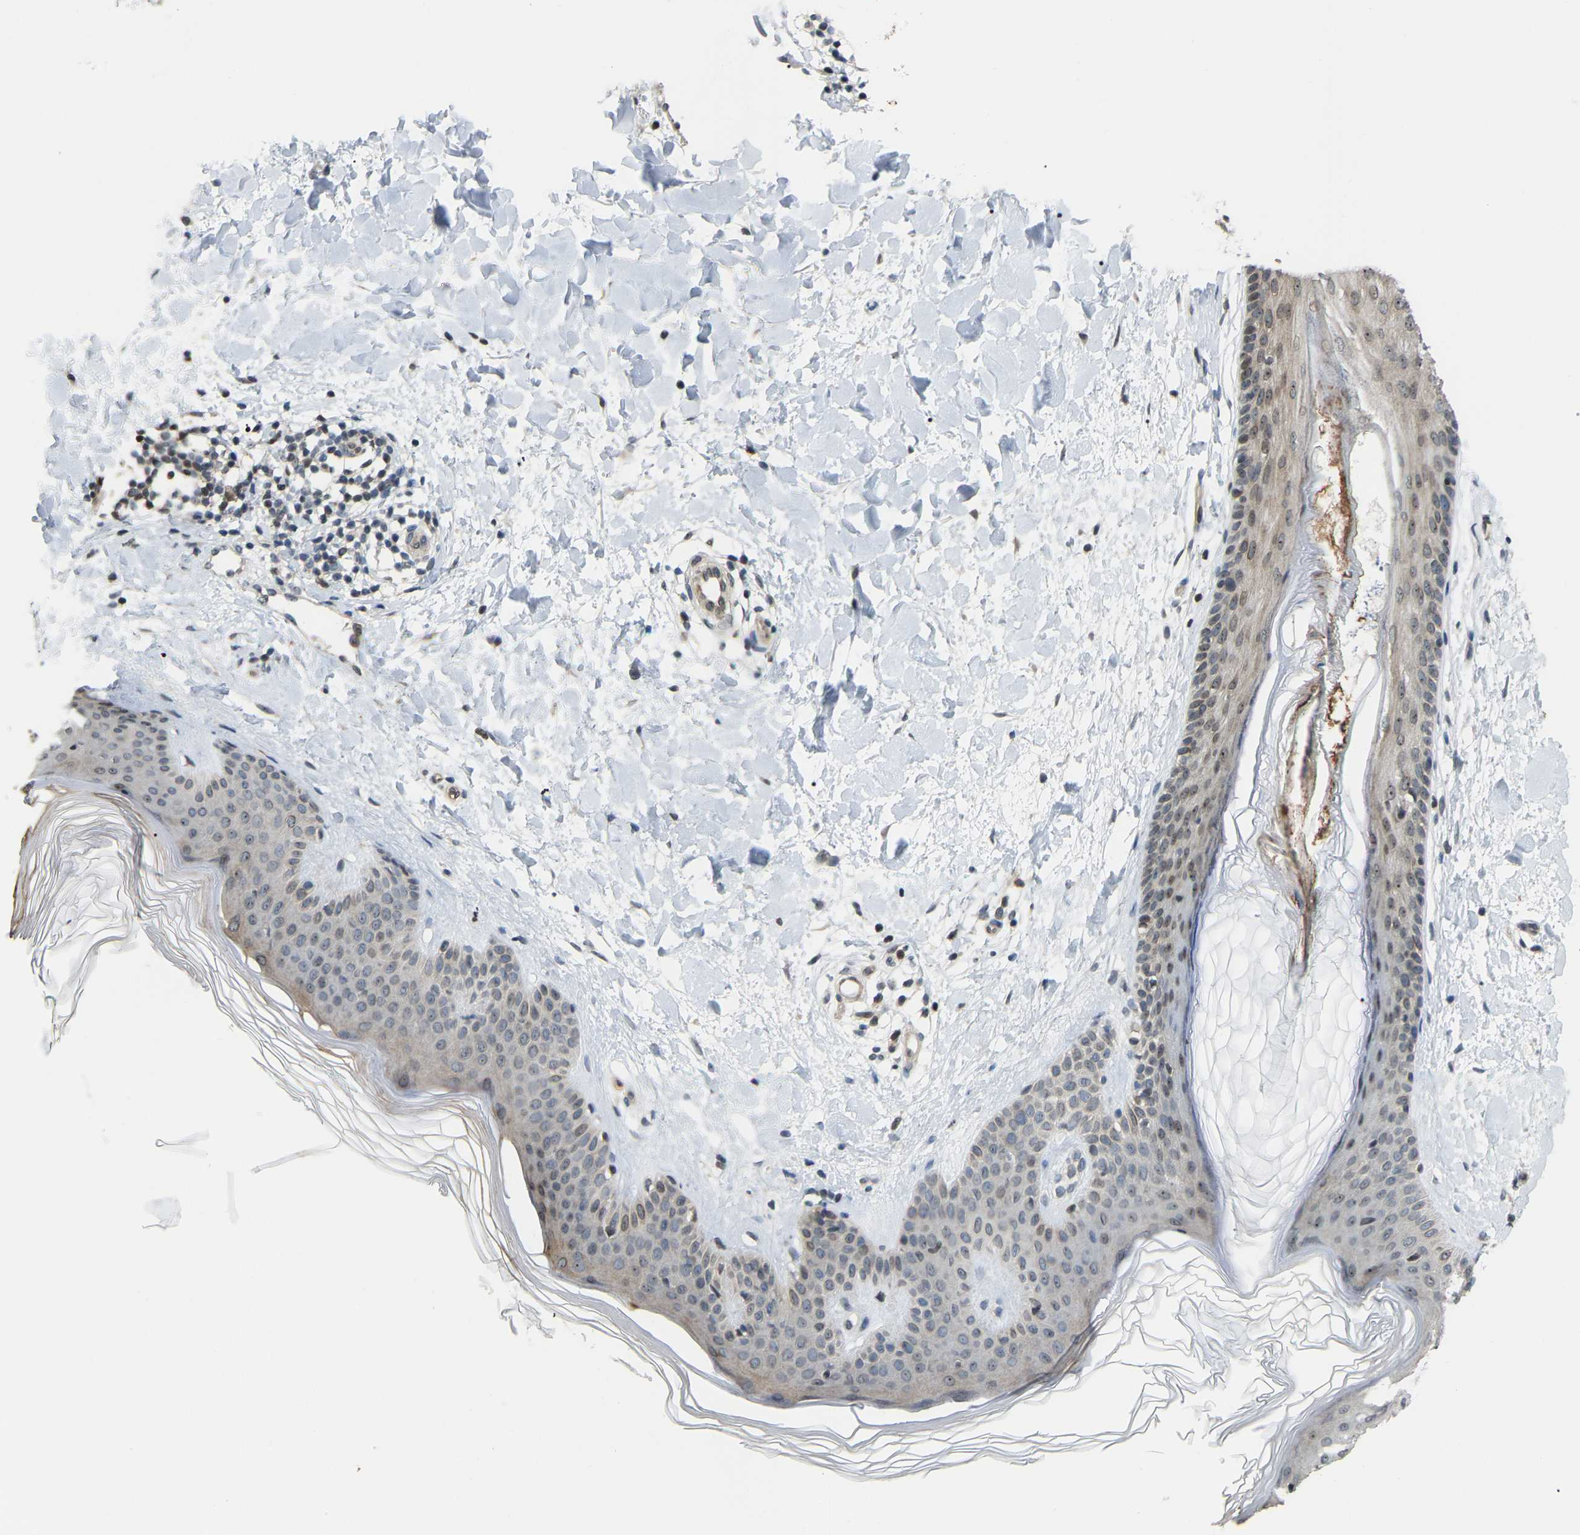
{"staining": {"intensity": "negative", "quantity": "none", "location": "none"}, "tissue": "skin", "cell_type": "Fibroblasts", "image_type": "normal", "snomed": [{"axis": "morphology", "description": "Normal tissue, NOS"}, {"axis": "morphology", "description": "Malignant melanoma, Metastatic site"}, {"axis": "topography", "description": "Skin"}], "caption": "Skin stained for a protein using IHC exhibits no staining fibroblasts.", "gene": "CROT", "patient": {"sex": "male", "age": 41}}